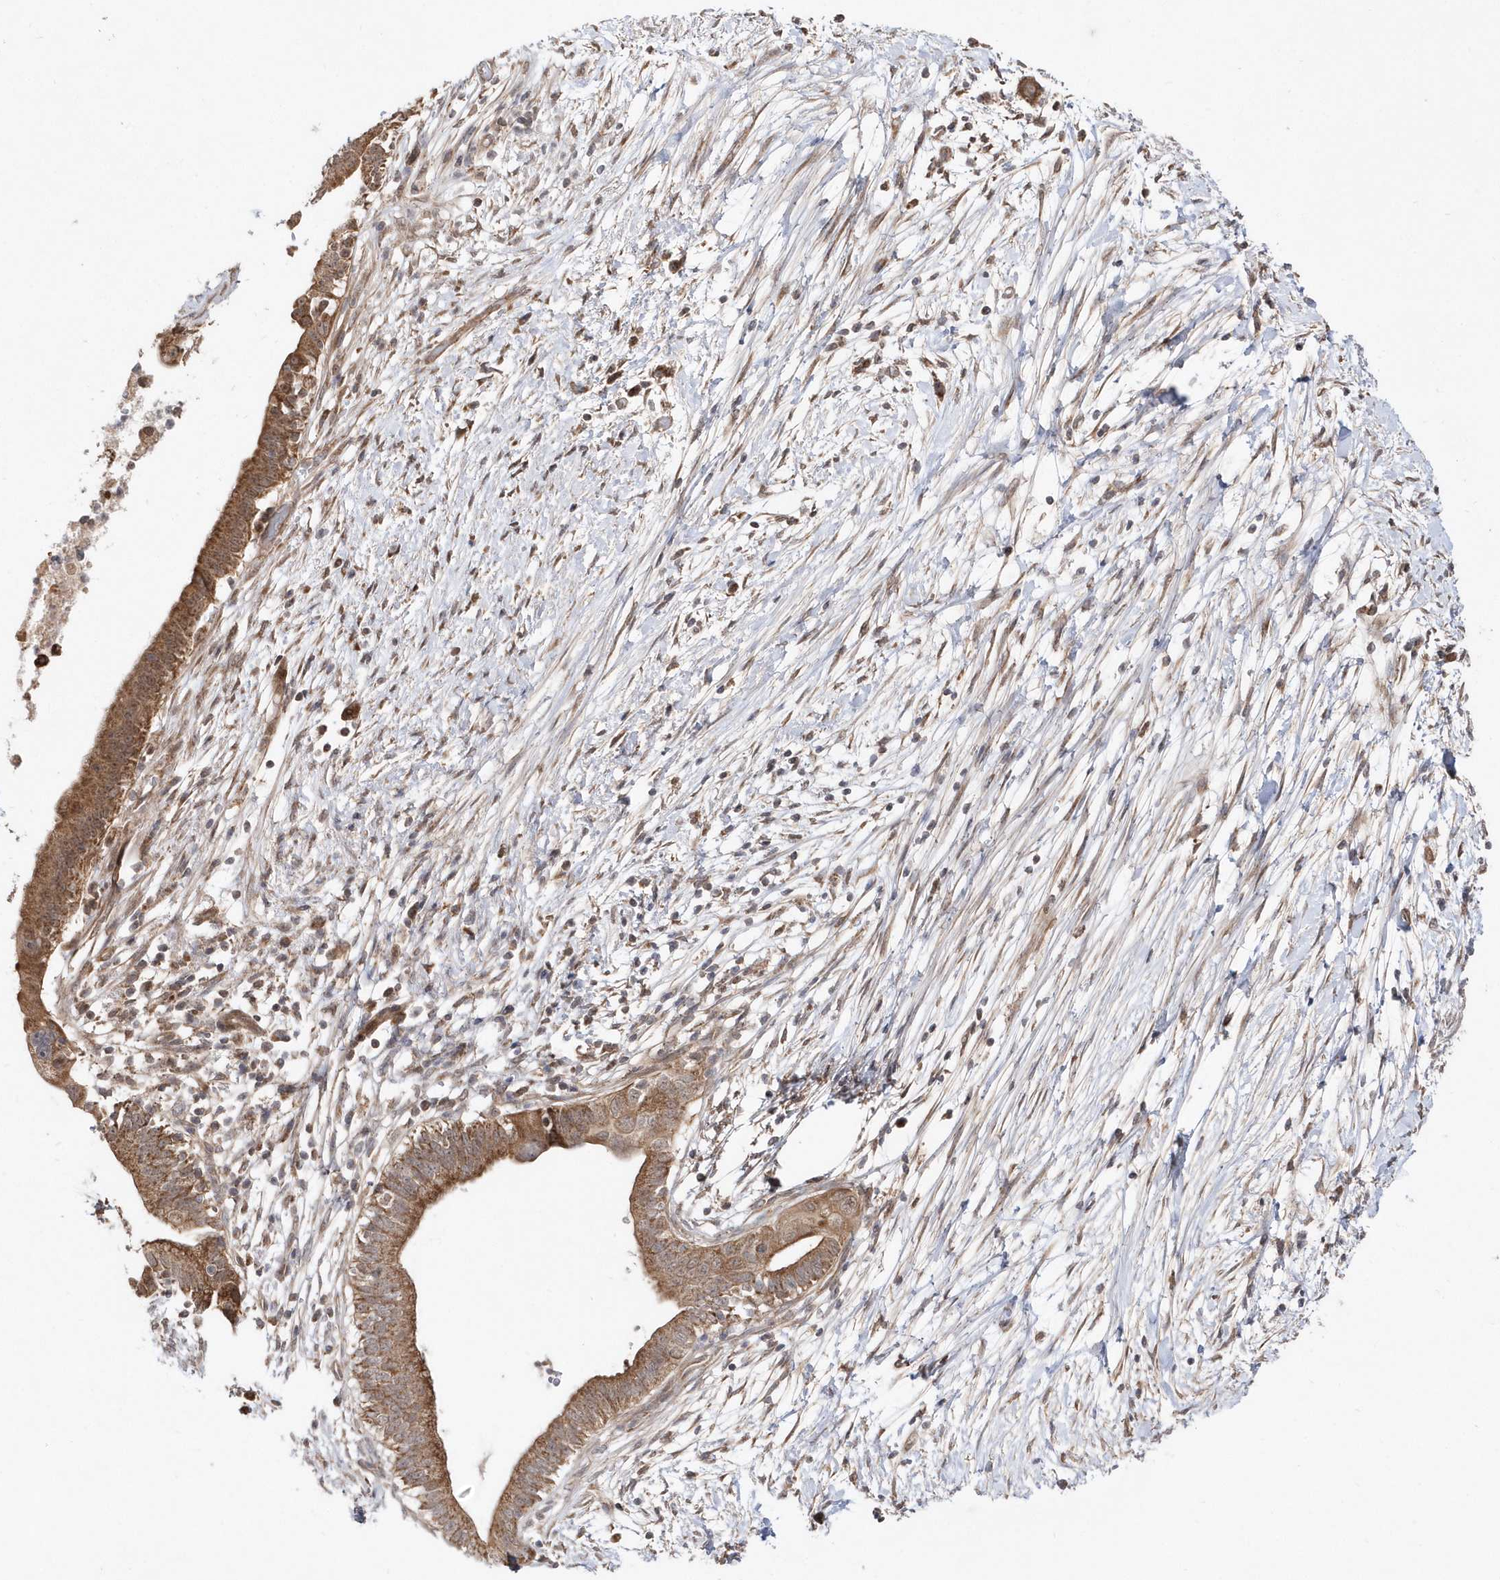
{"staining": {"intensity": "moderate", "quantity": ">75%", "location": "cytoplasmic/membranous"}, "tissue": "pancreatic cancer", "cell_type": "Tumor cells", "image_type": "cancer", "snomed": [{"axis": "morphology", "description": "Adenocarcinoma, NOS"}, {"axis": "topography", "description": "Pancreas"}], "caption": "Tumor cells reveal medium levels of moderate cytoplasmic/membranous positivity in about >75% of cells in pancreatic cancer. The protein is shown in brown color, while the nuclei are stained blue.", "gene": "DALRD3", "patient": {"sex": "male", "age": 68}}